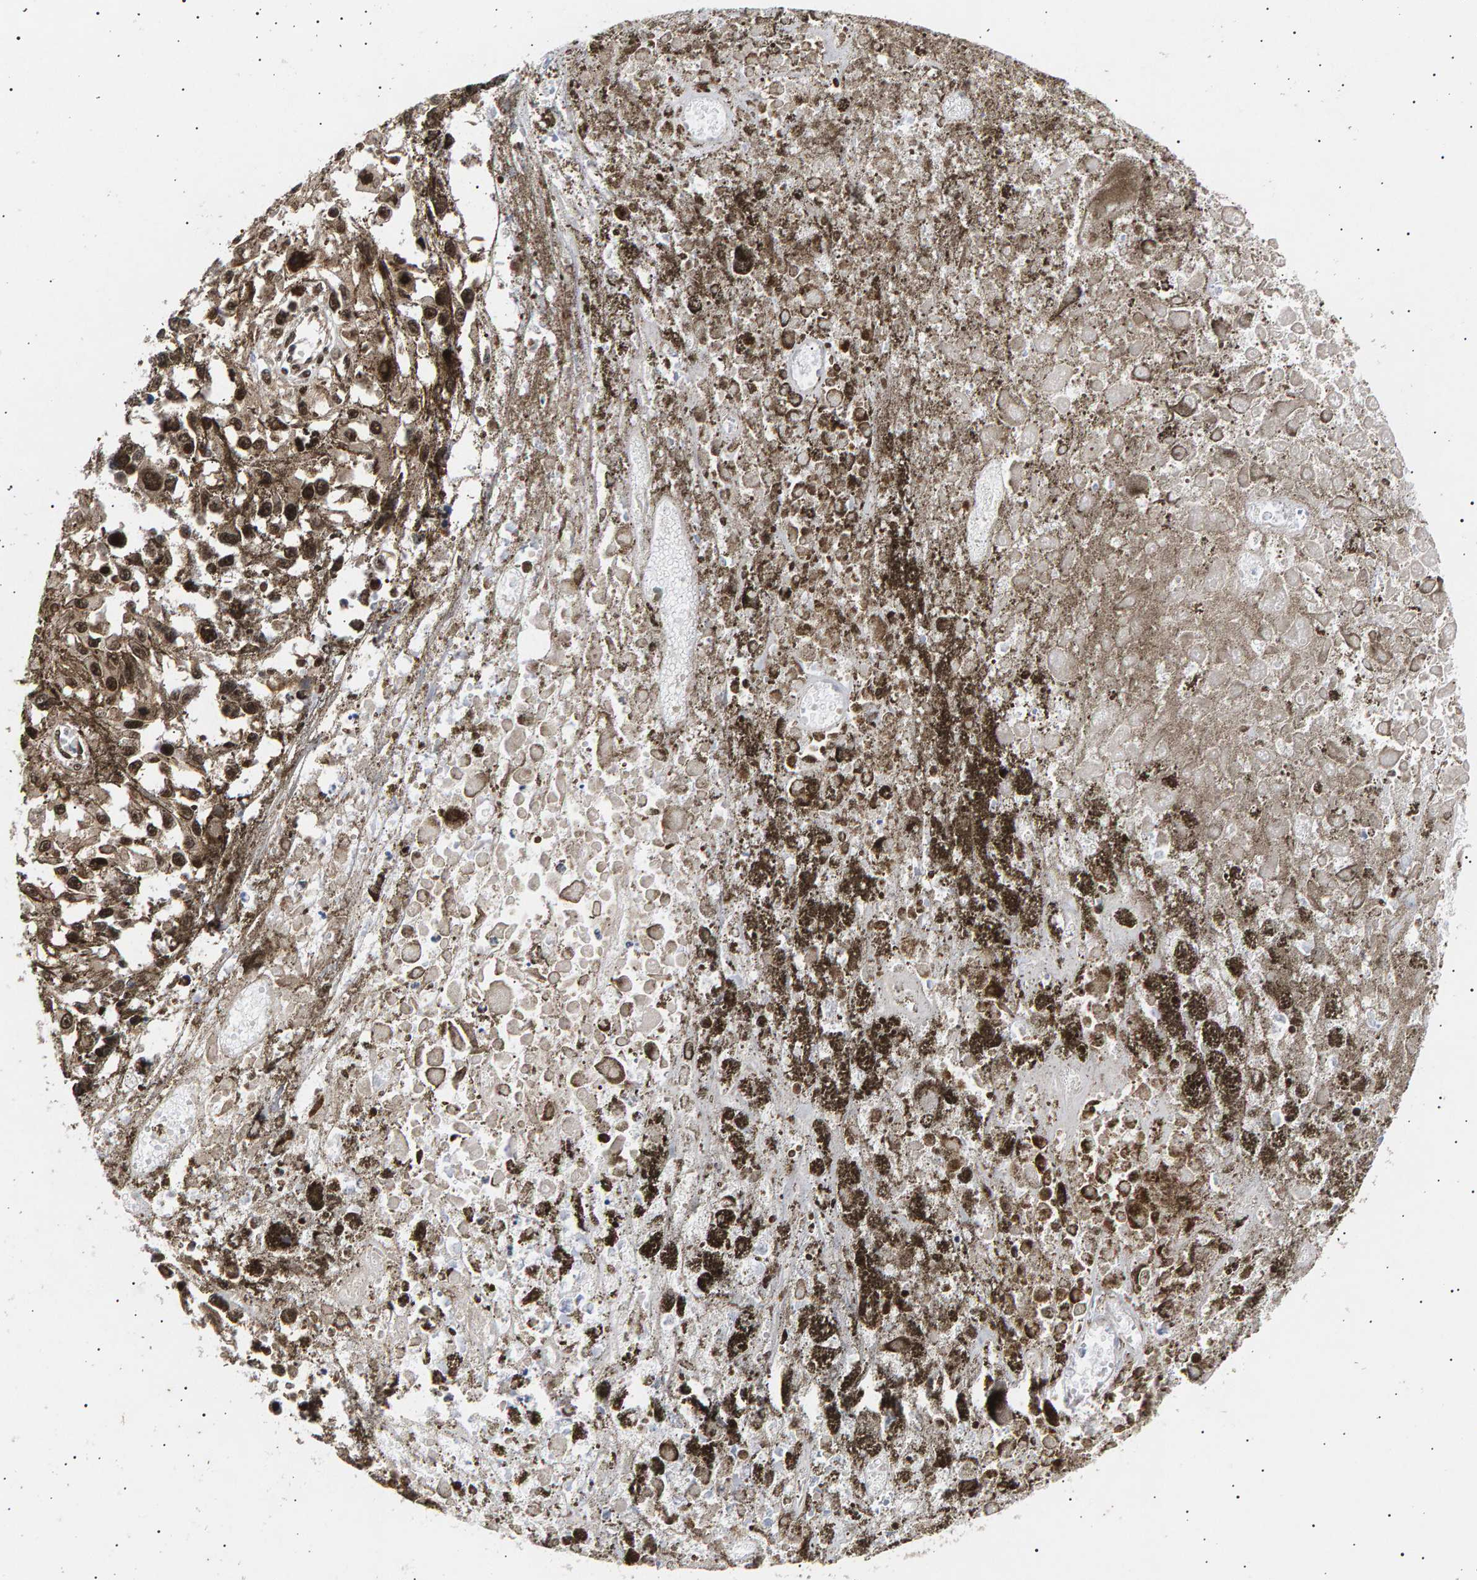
{"staining": {"intensity": "moderate", "quantity": ">75%", "location": "nuclear"}, "tissue": "melanoma", "cell_type": "Tumor cells", "image_type": "cancer", "snomed": [{"axis": "morphology", "description": "Malignant melanoma, Metastatic site"}, {"axis": "topography", "description": "Lymph node"}], "caption": "Tumor cells display medium levels of moderate nuclear positivity in about >75% of cells in melanoma.", "gene": "ANKRD40", "patient": {"sex": "male", "age": 59}}